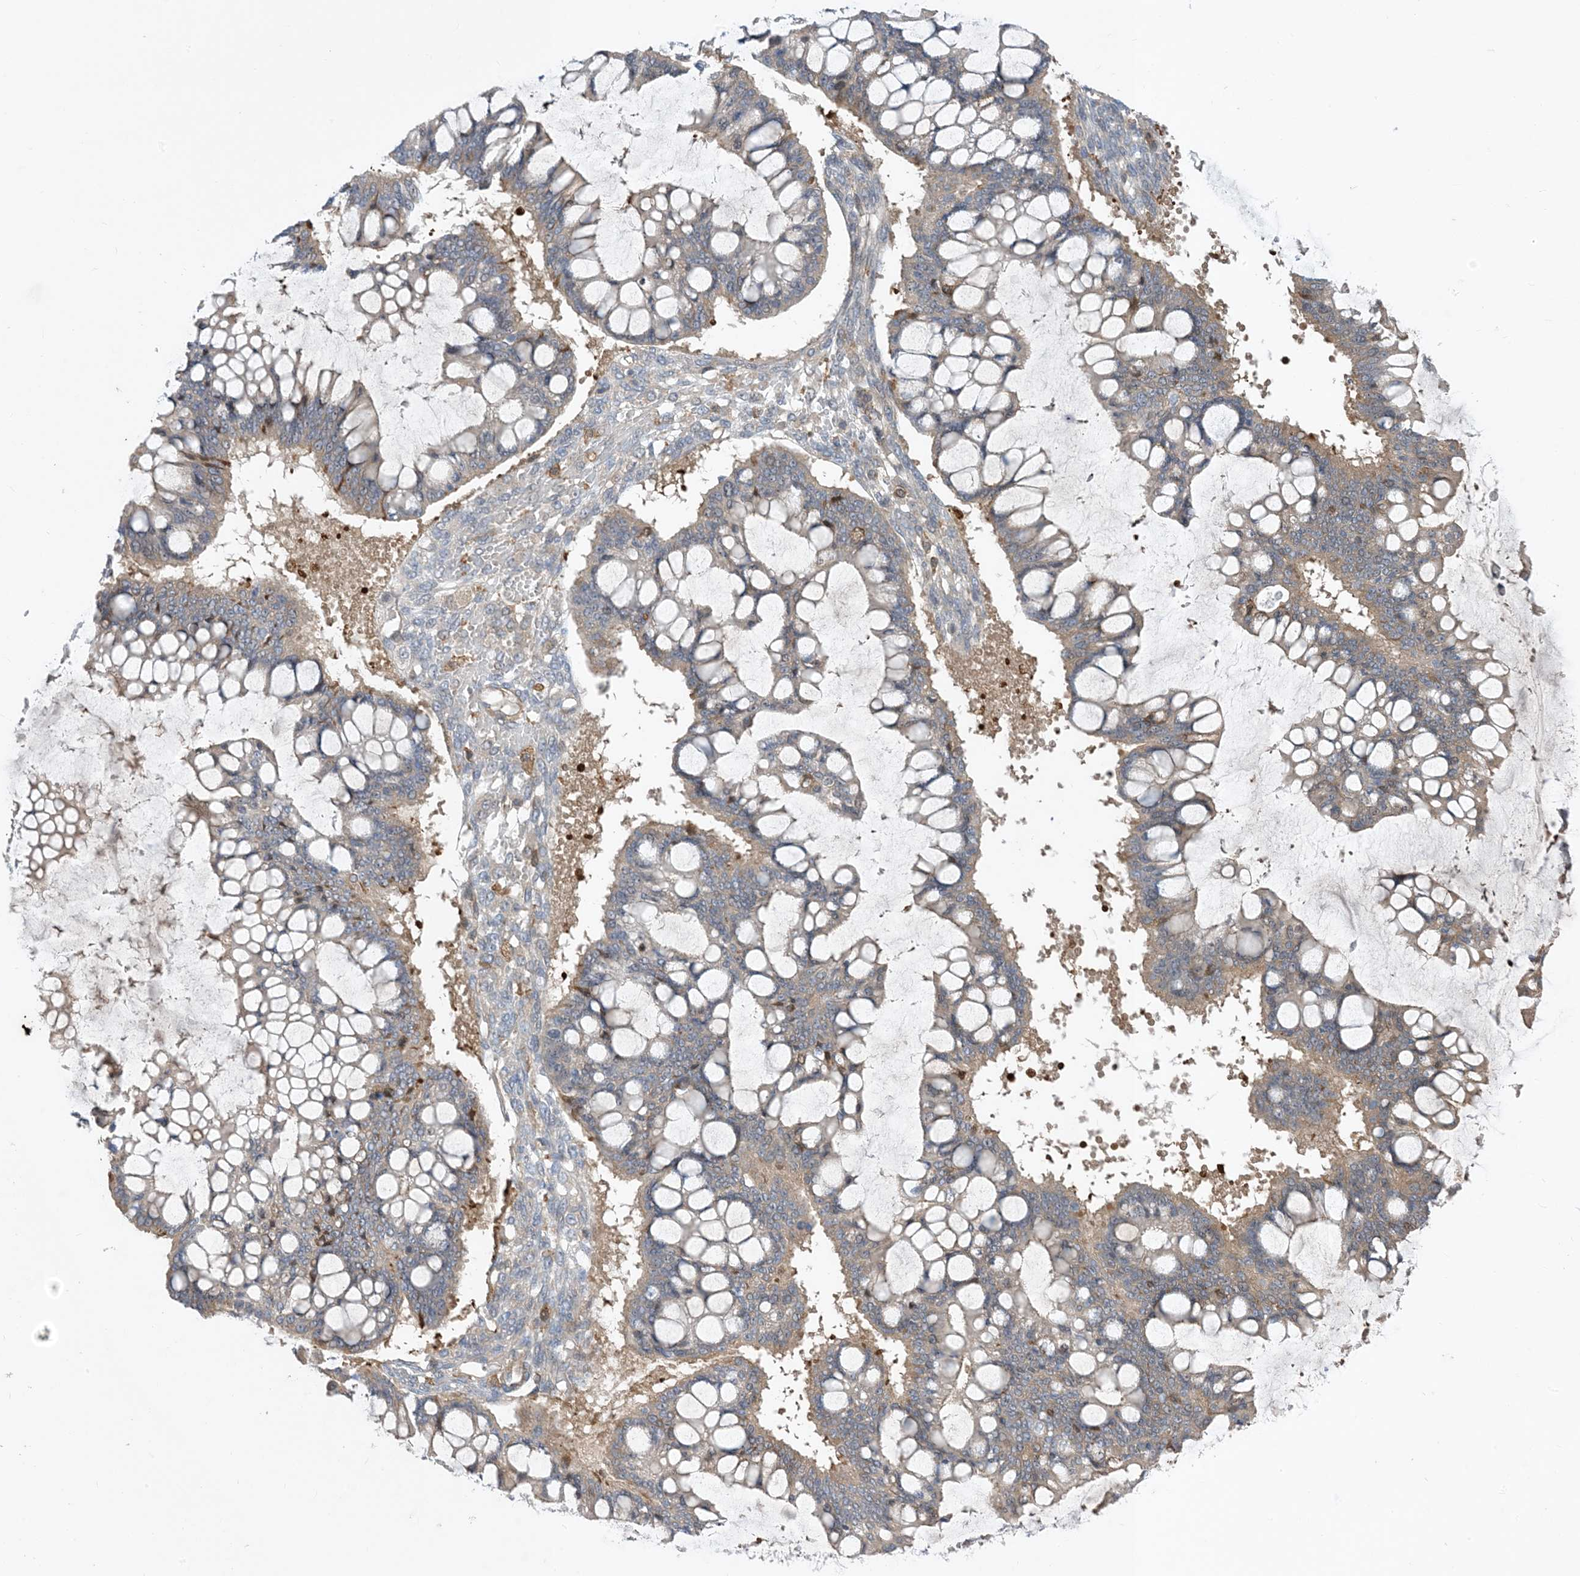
{"staining": {"intensity": "weak", "quantity": "<25%", "location": "cytoplasmic/membranous"}, "tissue": "ovarian cancer", "cell_type": "Tumor cells", "image_type": "cancer", "snomed": [{"axis": "morphology", "description": "Cystadenocarcinoma, mucinous, NOS"}, {"axis": "topography", "description": "Ovary"}], "caption": "Tumor cells are negative for brown protein staining in ovarian cancer.", "gene": "HS1BP3", "patient": {"sex": "female", "age": 73}}